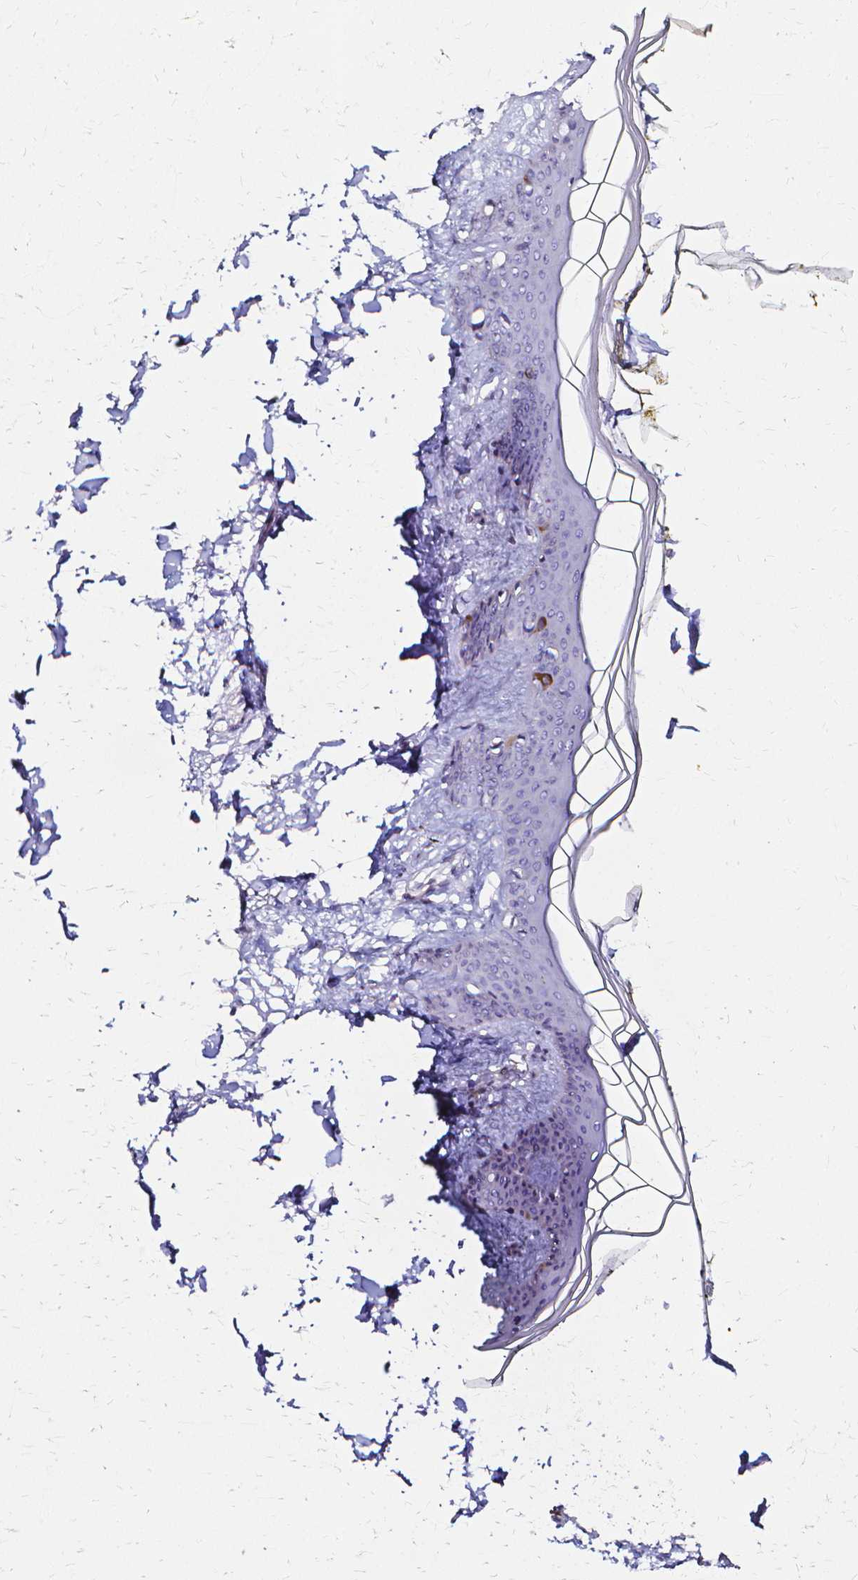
{"staining": {"intensity": "negative", "quantity": "none", "location": "none"}, "tissue": "skin", "cell_type": "Fibroblasts", "image_type": "normal", "snomed": [{"axis": "morphology", "description": "Normal tissue, NOS"}, {"axis": "topography", "description": "Skin"}], "caption": "Immunohistochemistry (IHC) photomicrograph of unremarkable skin stained for a protein (brown), which displays no positivity in fibroblasts. The staining is performed using DAB brown chromogen with nuclei counter-stained in using hematoxylin.", "gene": "CCNB1", "patient": {"sex": "female", "age": 34}}